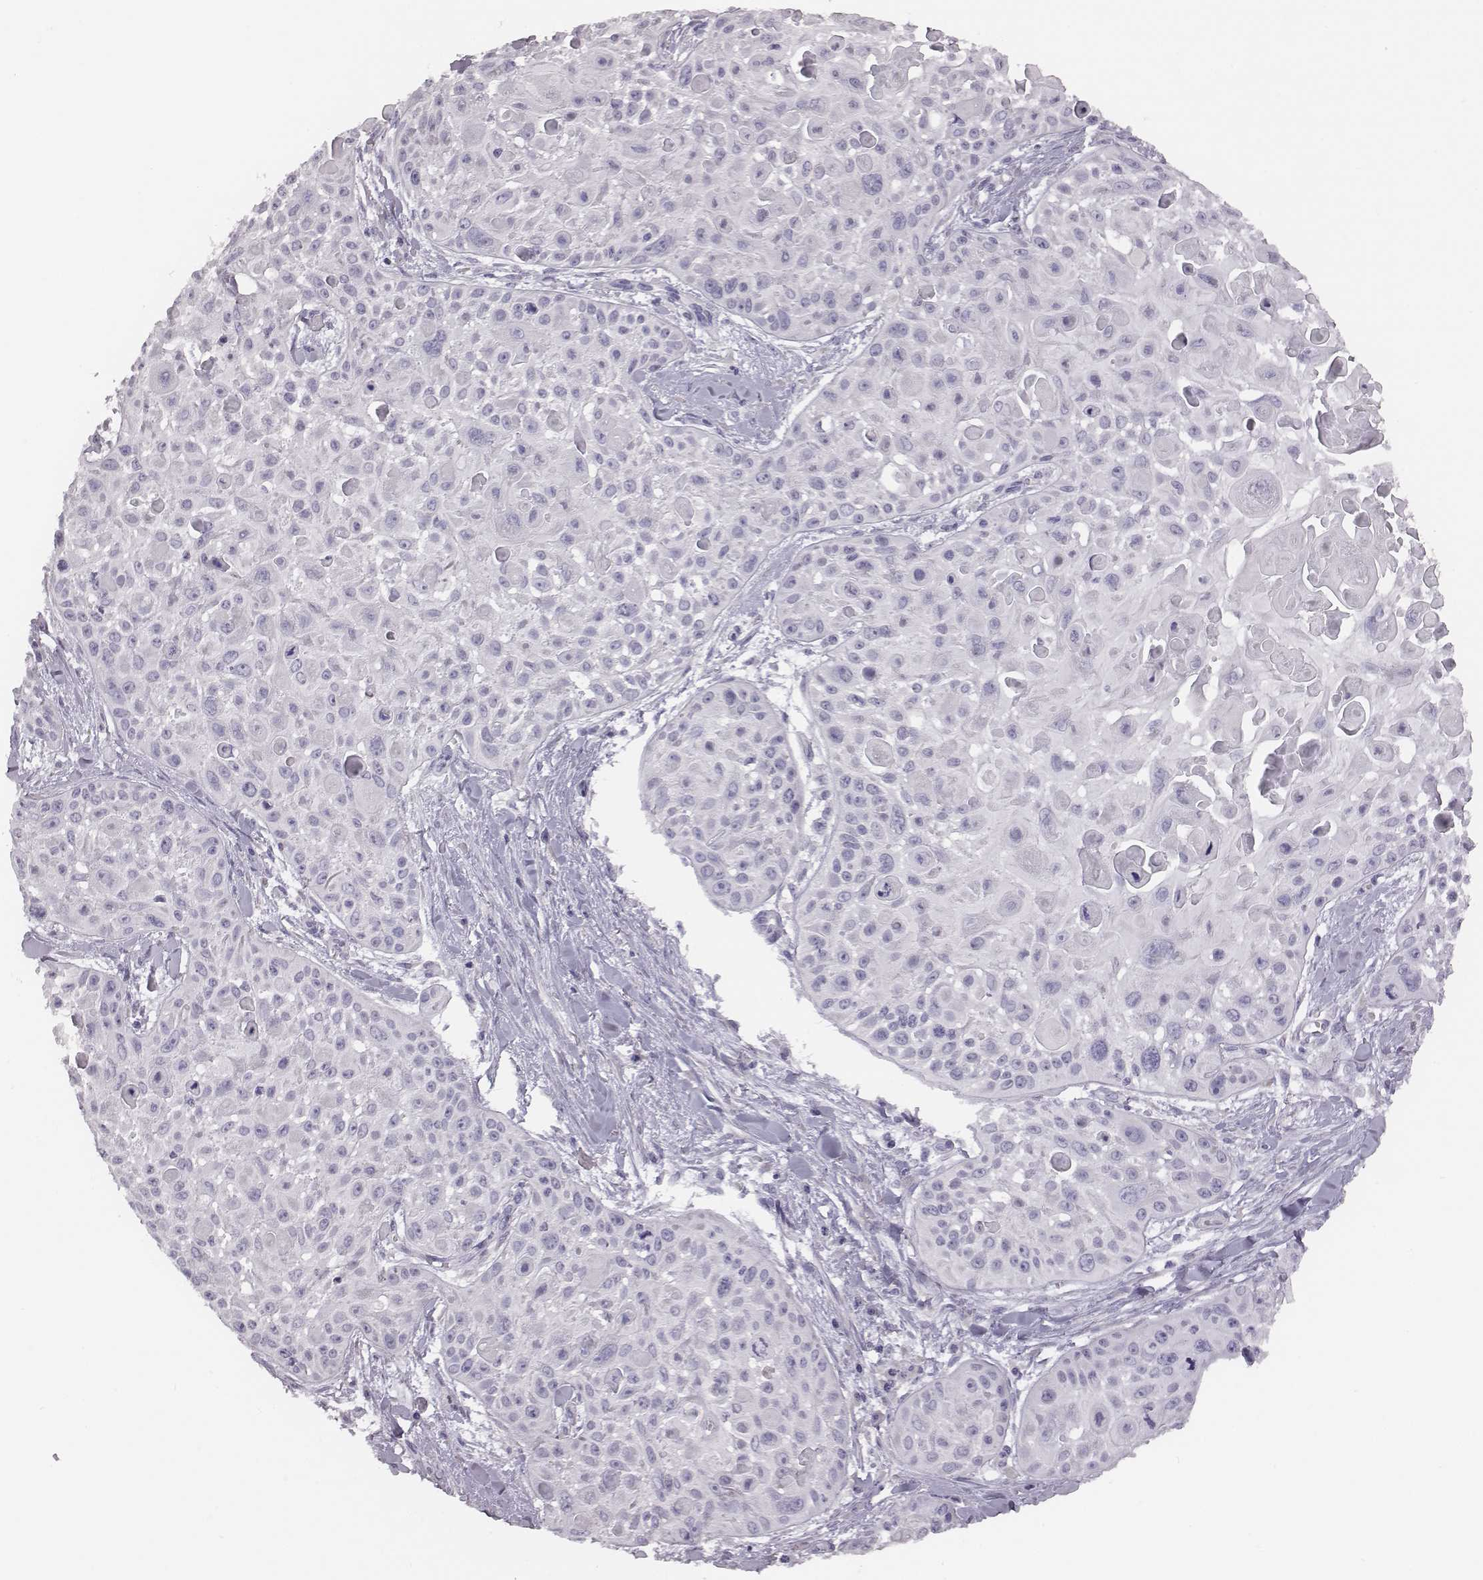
{"staining": {"intensity": "negative", "quantity": "none", "location": "none"}, "tissue": "skin cancer", "cell_type": "Tumor cells", "image_type": "cancer", "snomed": [{"axis": "morphology", "description": "Squamous cell carcinoma, NOS"}, {"axis": "topography", "description": "Skin"}, {"axis": "topography", "description": "Anal"}], "caption": "DAB (3,3'-diaminobenzidine) immunohistochemical staining of human skin cancer shows no significant positivity in tumor cells. The staining is performed using DAB brown chromogen with nuclei counter-stained in using hematoxylin.", "gene": "GUCA1A", "patient": {"sex": "female", "age": 75}}